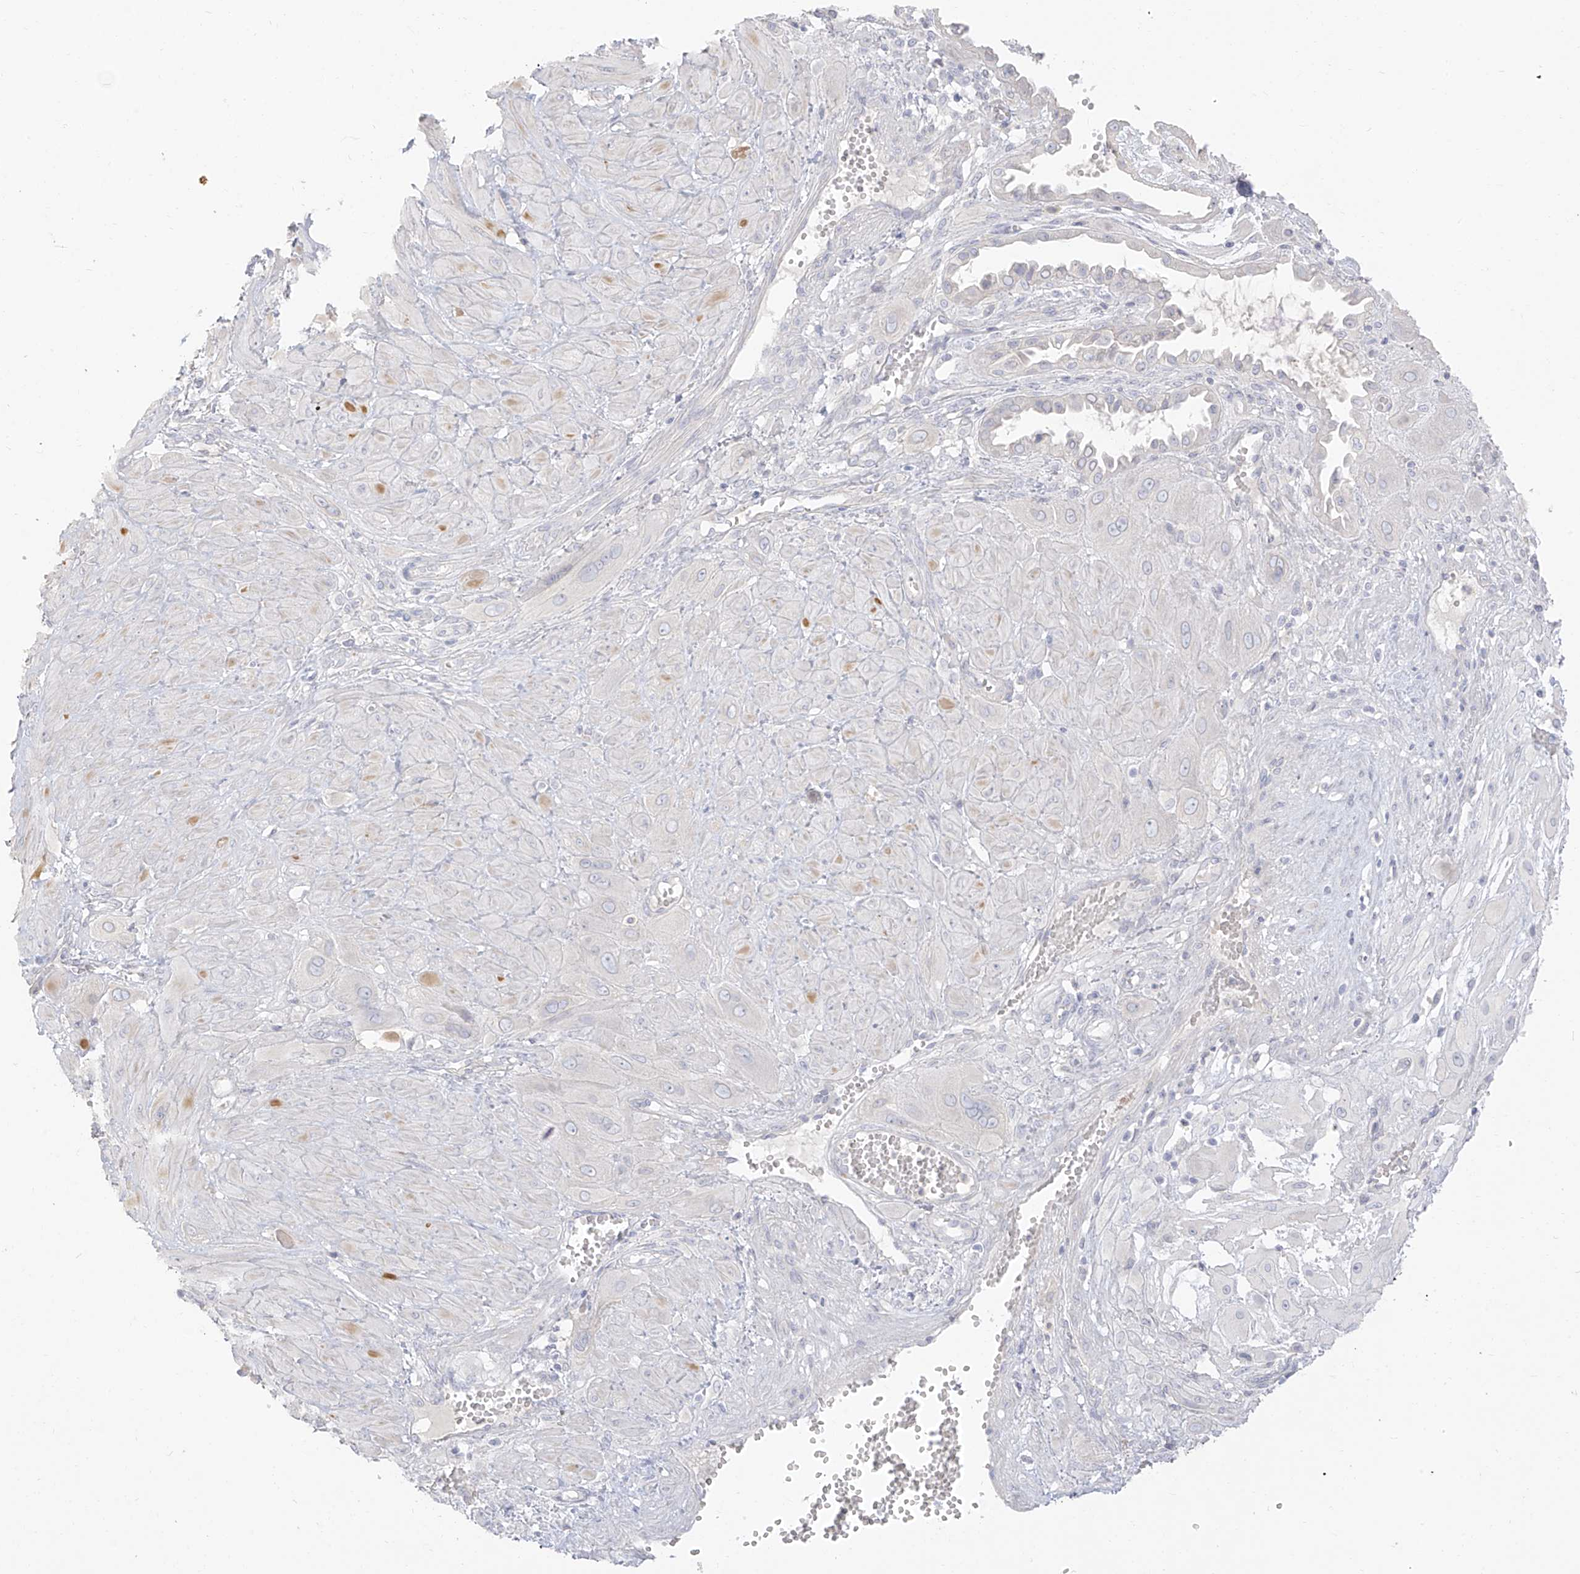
{"staining": {"intensity": "negative", "quantity": "none", "location": "none"}, "tissue": "cervical cancer", "cell_type": "Tumor cells", "image_type": "cancer", "snomed": [{"axis": "morphology", "description": "Squamous cell carcinoma, NOS"}, {"axis": "topography", "description": "Cervix"}], "caption": "A histopathology image of human cervical squamous cell carcinoma is negative for staining in tumor cells. (Stains: DAB immunohistochemistry (IHC) with hematoxylin counter stain, Microscopy: brightfield microscopy at high magnification).", "gene": "ARHGEF40", "patient": {"sex": "female", "age": 34}}